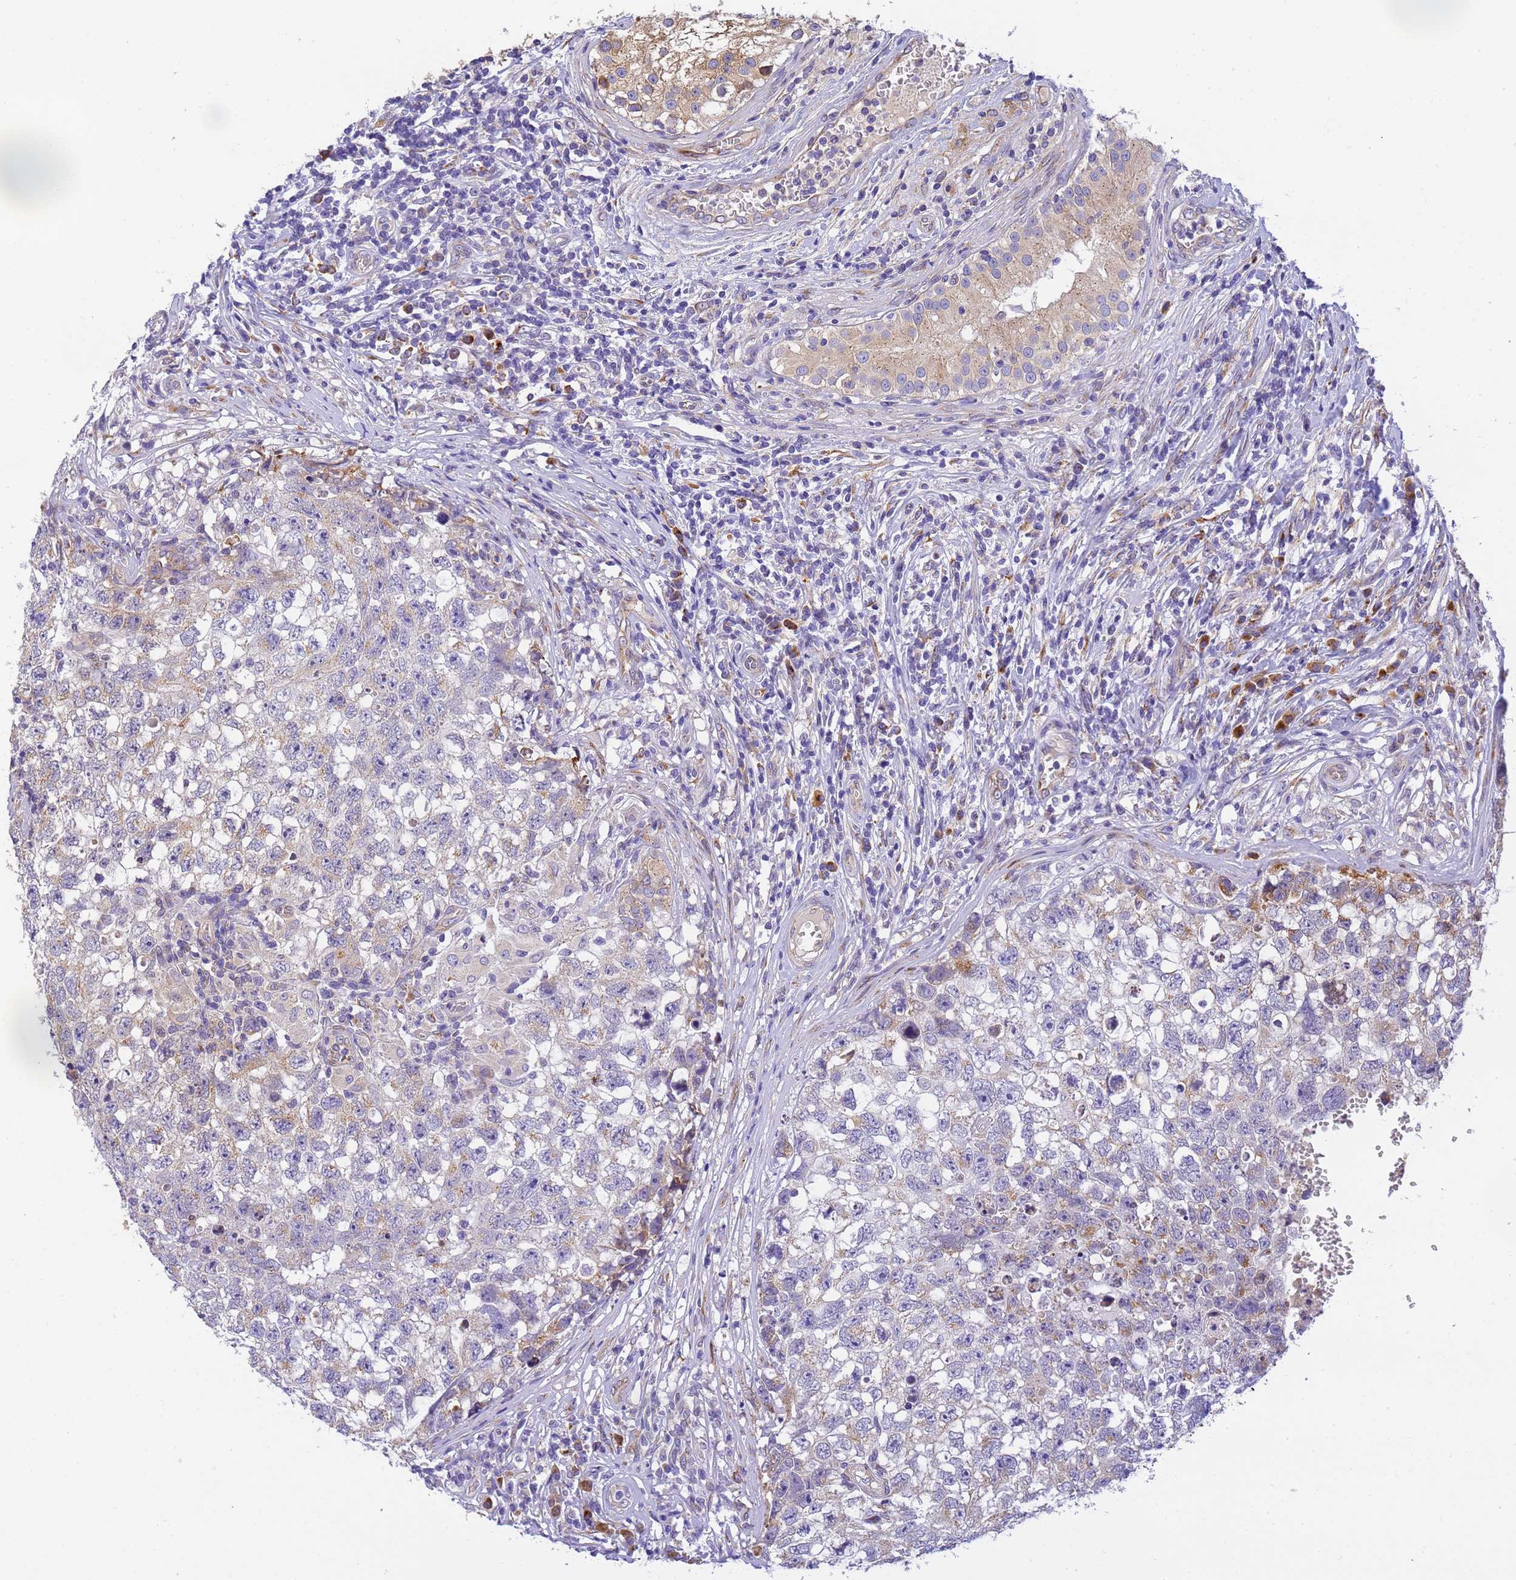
{"staining": {"intensity": "weak", "quantity": "<25%", "location": "cytoplasmic/membranous"}, "tissue": "testis cancer", "cell_type": "Tumor cells", "image_type": "cancer", "snomed": [{"axis": "morphology", "description": "Seminoma, NOS"}, {"axis": "morphology", "description": "Carcinoma, Embryonal, NOS"}, {"axis": "topography", "description": "Testis"}], "caption": "This is an IHC micrograph of testis cancer. There is no staining in tumor cells.", "gene": "RHBDD3", "patient": {"sex": "male", "age": 29}}